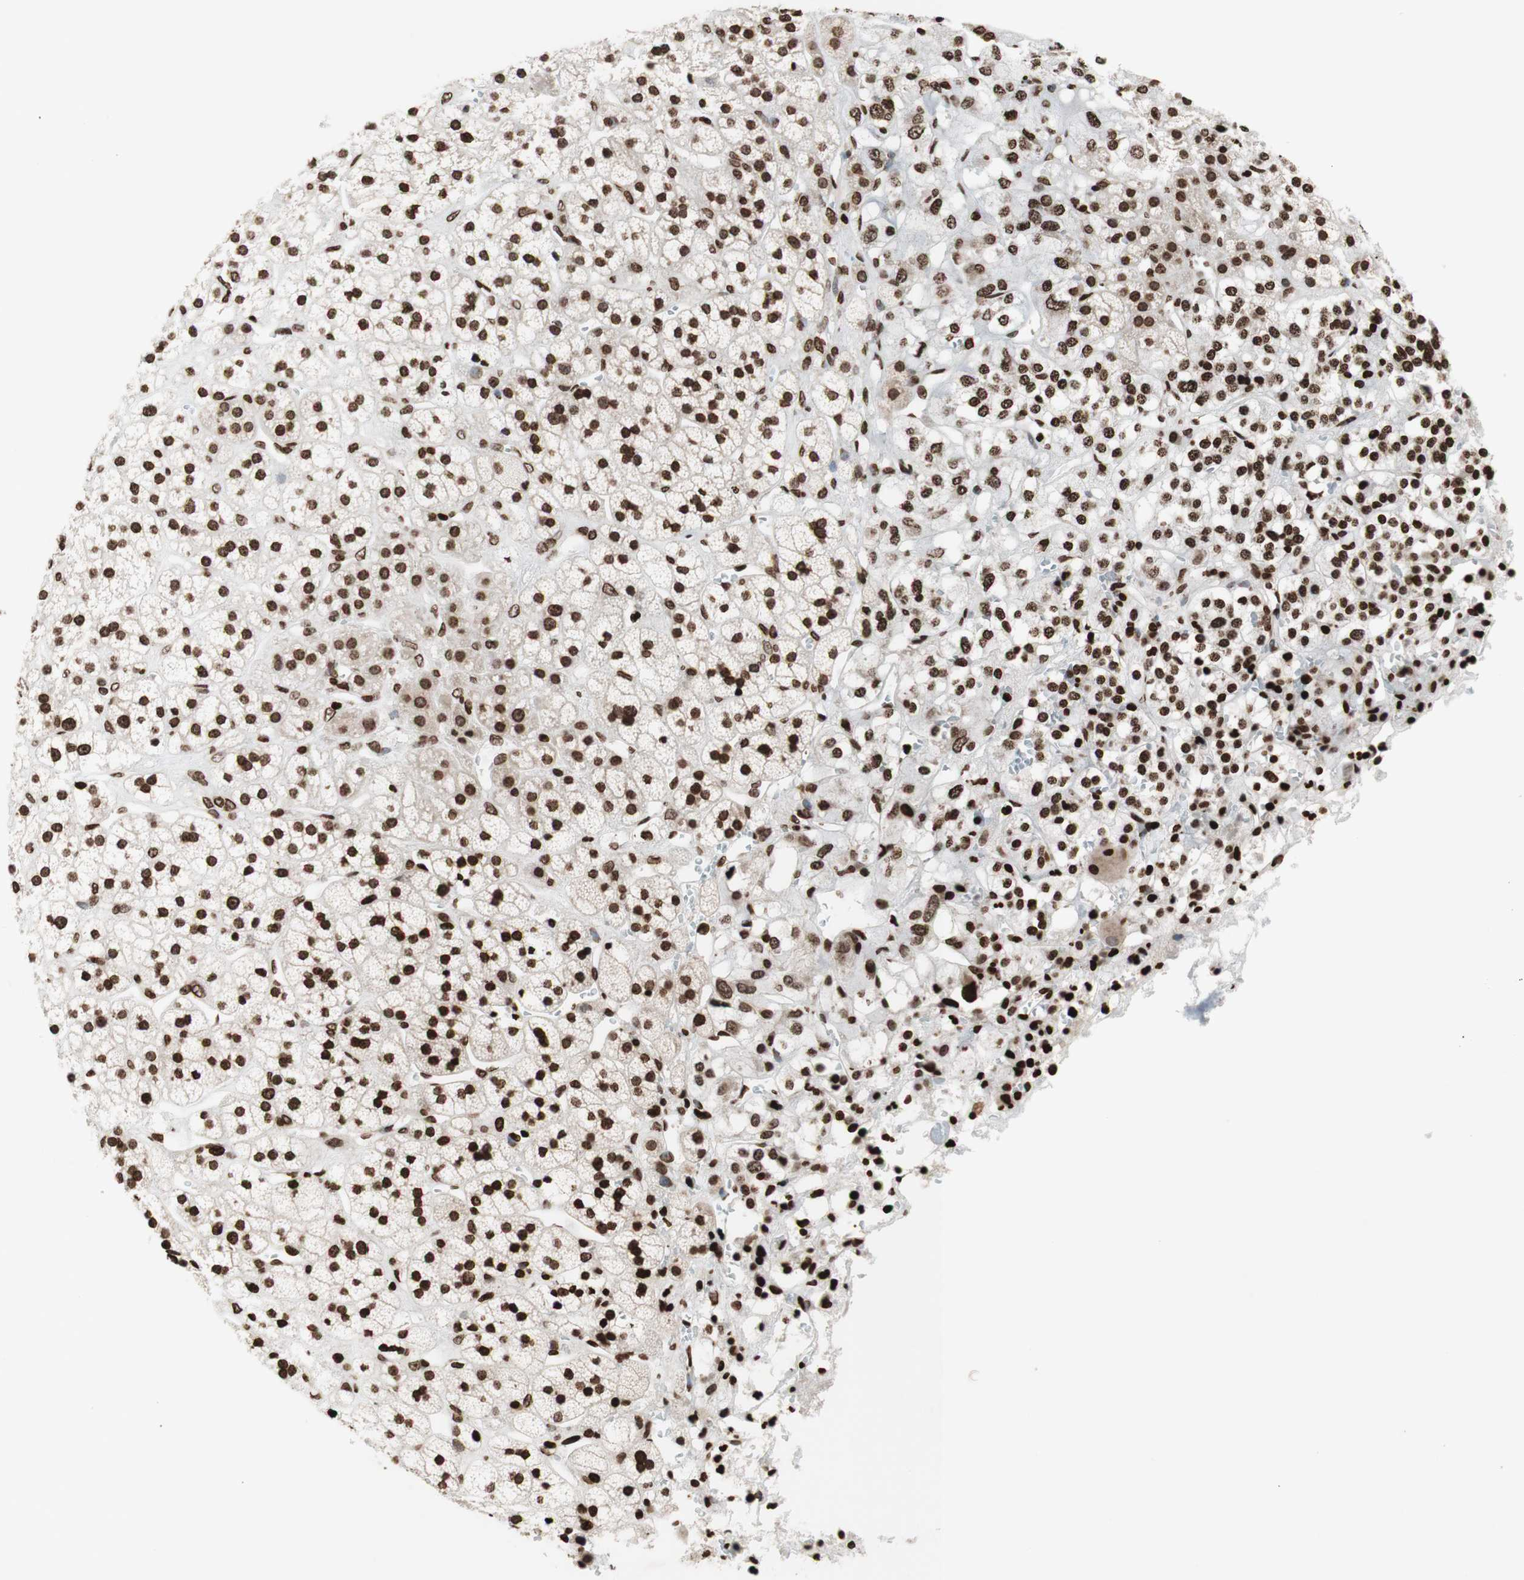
{"staining": {"intensity": "strong", "quantity": ">75%", "location": "cytoplasmic/membranous,nuclear"}, "tissue": "adrenal gland", "cell_type": "Glandular cells", "image_type": "normal", "snomed": [{"axis": "morphology", "description": "Normal tissue, NOS"}, {"axis": "topography", "description": "Adrenal gland"}], "caption": "High-magnification brightfield microscopy of unremarkable adrenal gland stained with DAB (3,3'-diaminobenzidine) (brown) and counterstained with hematoxylin (blue). glandular cells exhibit strong cytoplasmic/membranous,nuclear positivity is appreciated in about>75% of cells.", "gene": "NCOA3", "patient": {"sex": "male", "age": 56}}